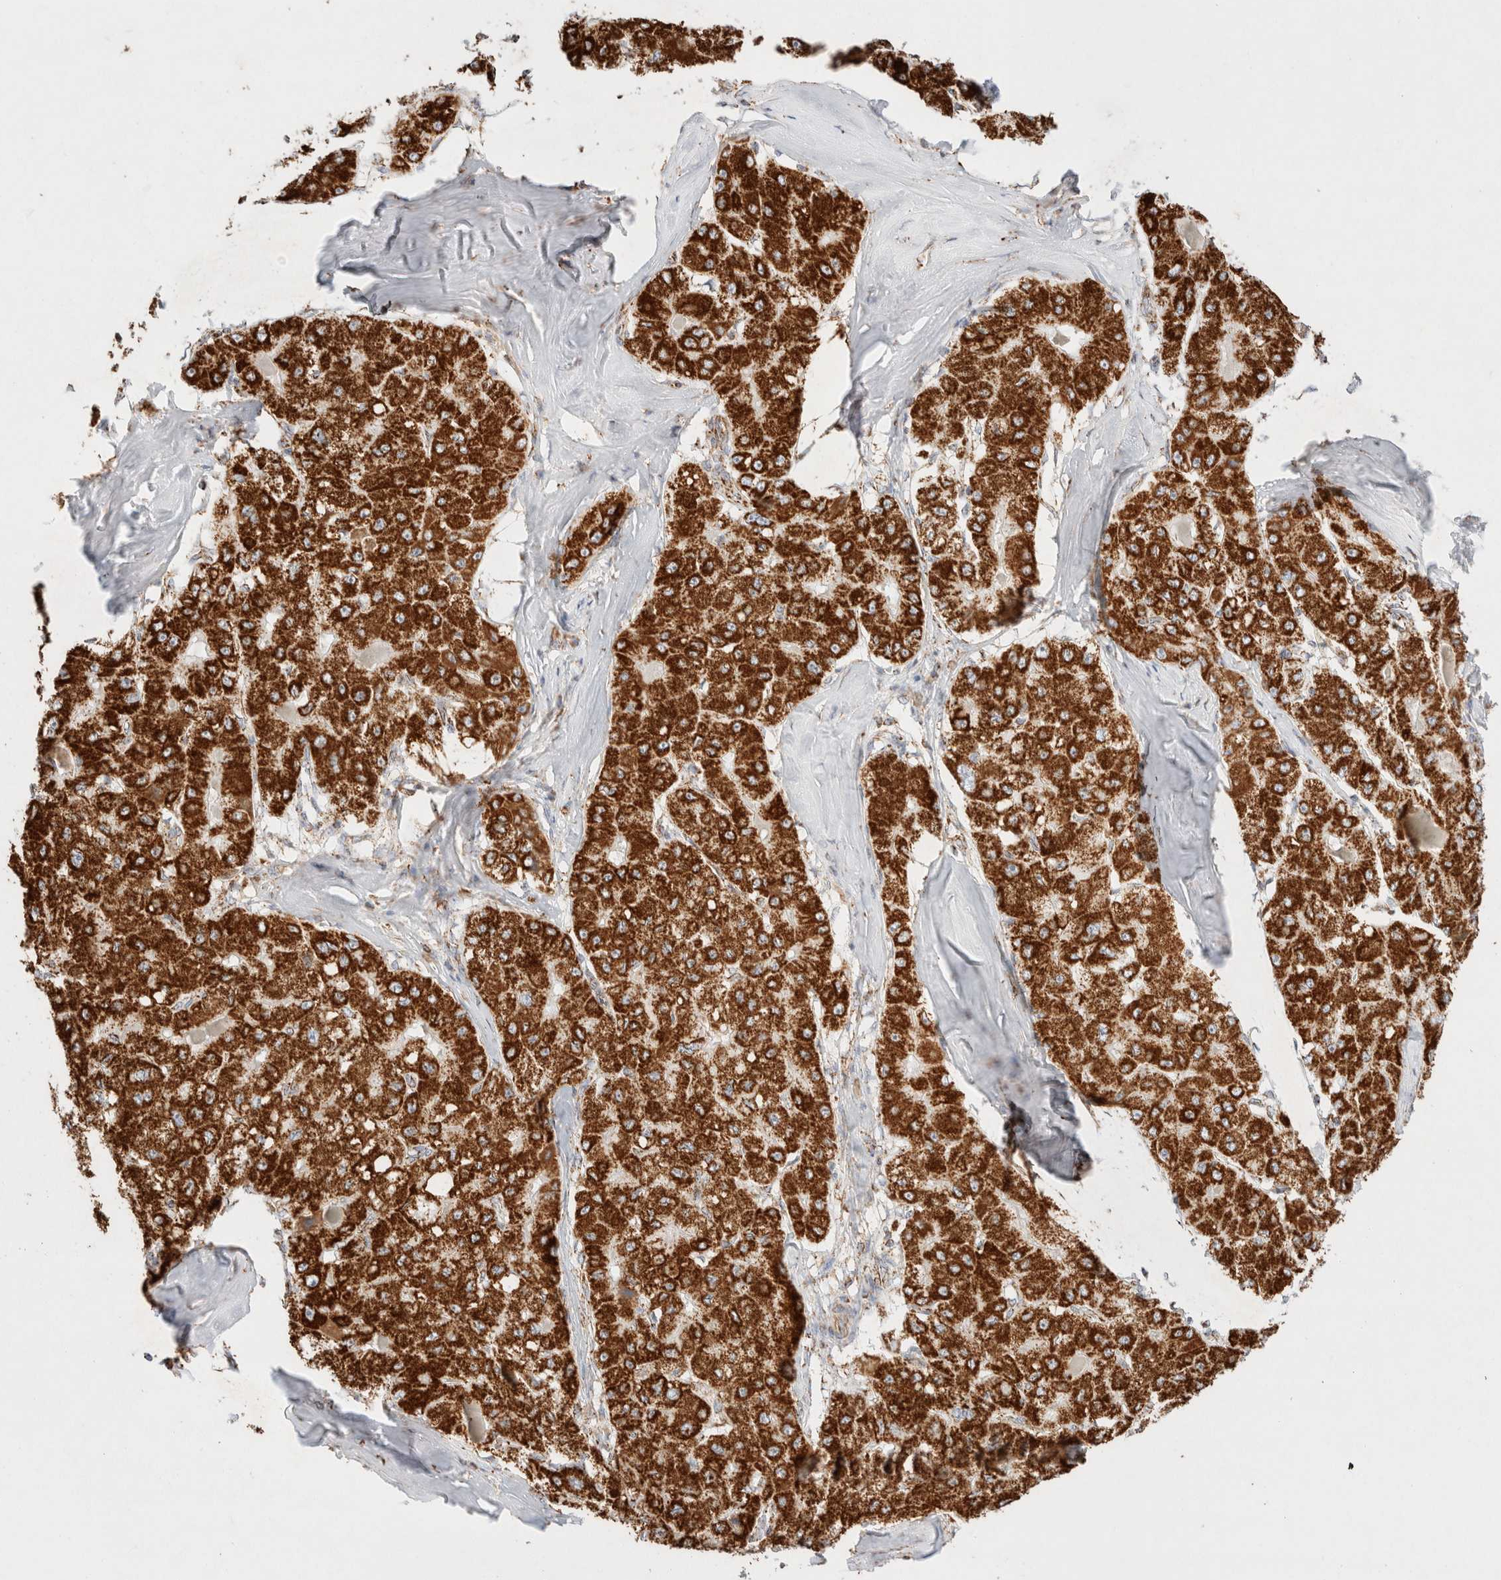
{"staining": {"intensity": "strong", "quantity": ">75%", "location": "cytoplasmic/membranous"}, "tissue": "liver cancer", "cell_type": "Tumor cells", "image_type": "cancer", "snomed": [{"axis": "morphology", "description": "Carcinoma, Hepatocellular, NOS"}, {"axis": "topography", "description": "Liver"}], "caption": "Liver cancer stained for a protein (brown) exhibits strong cytoplasmic/membranous positive expression in about >75% of tumor cells.", "gene": "PHB2", "patient": {"sex": "male", "age": 80}}